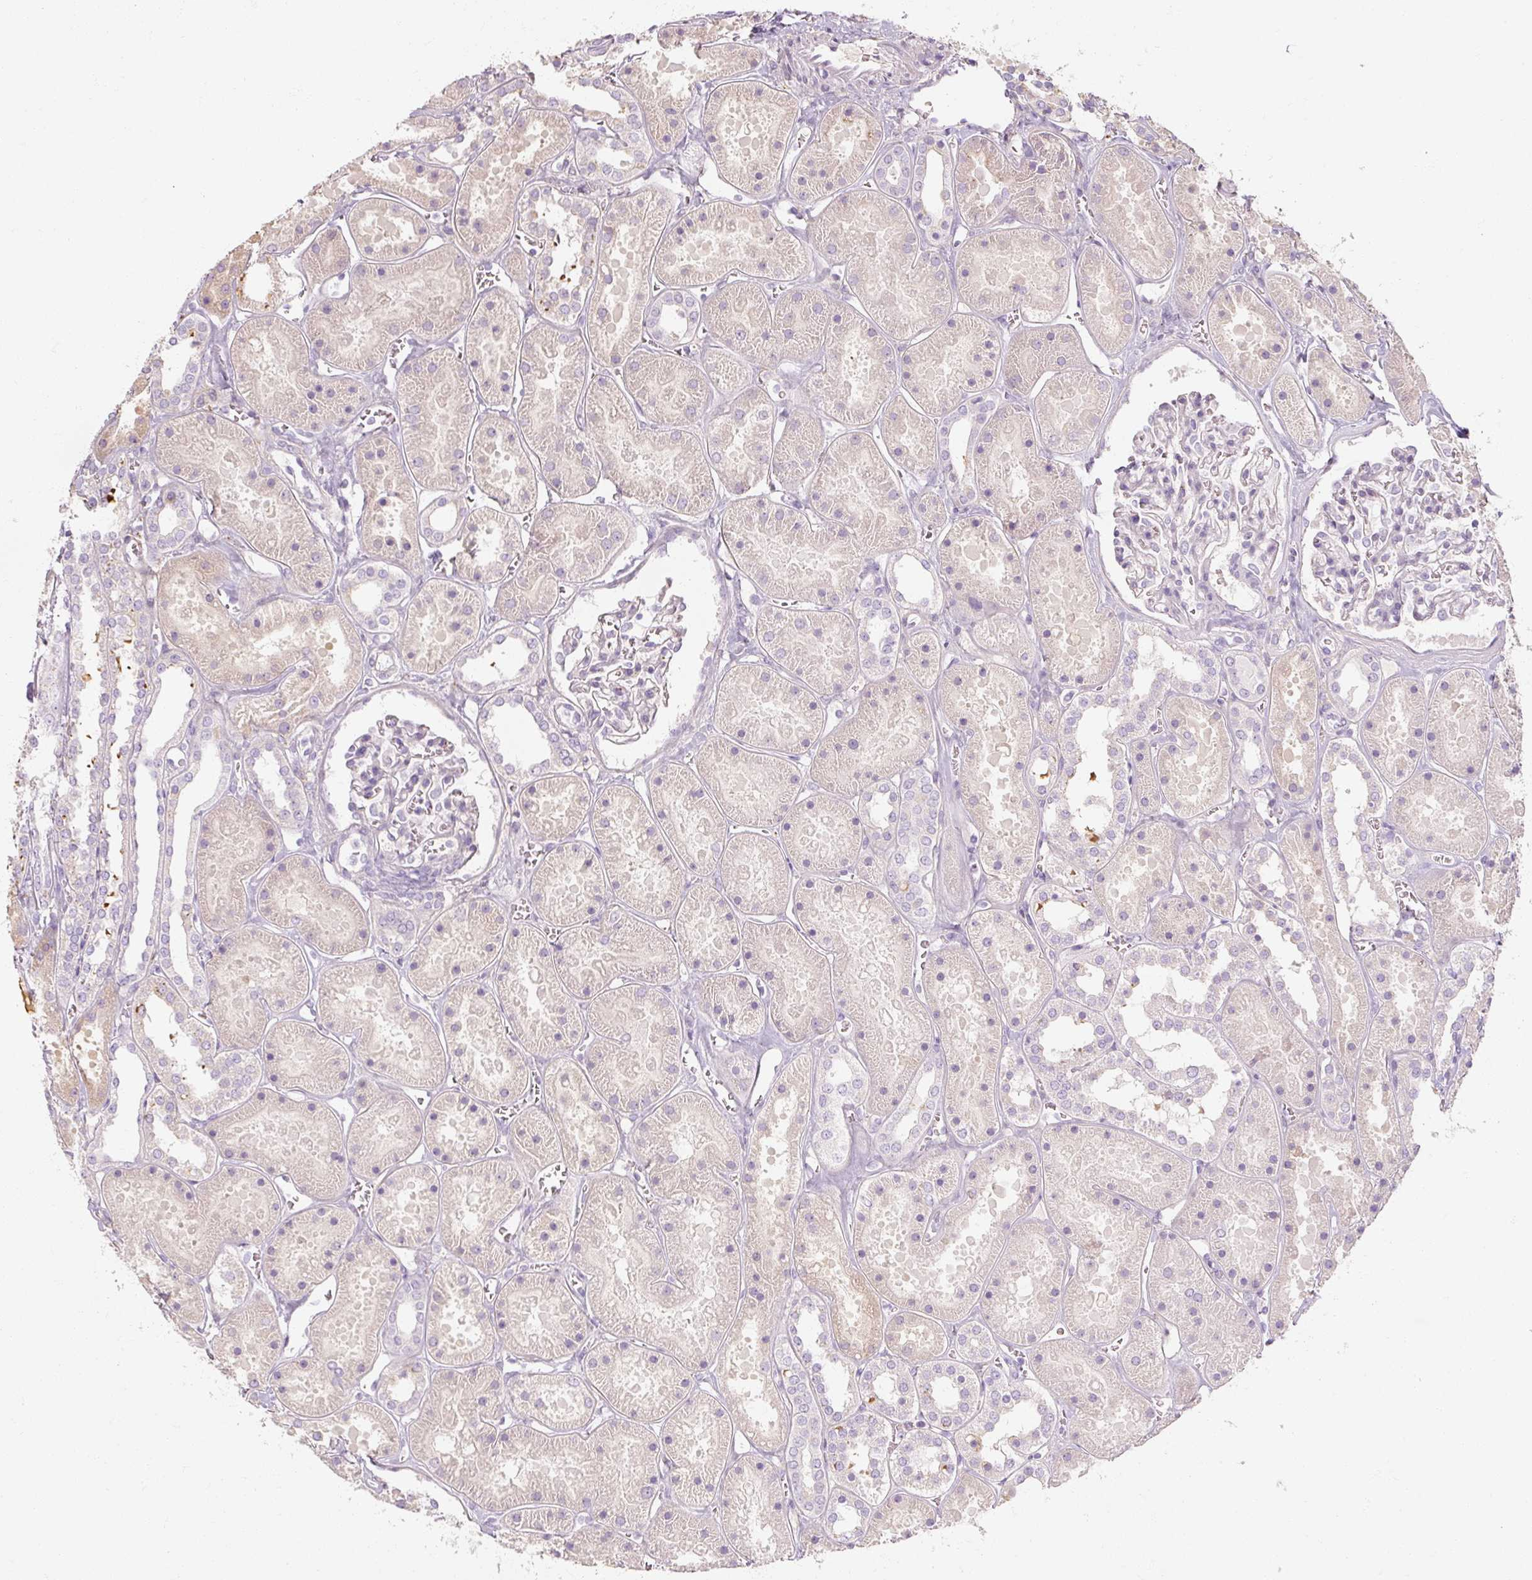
{"staining": {"intensity": "negative", "quantity": "none", "location": "none"}, "tissue": "kidney", "cell_type": "Cells in glomeruli", "image_type": "normal", "snomed": [{"axis": "morphology", "description": "Normal tissue, NOS"}, {"axis": "topography", "description": "Kidney"}], "caption": "Immunohistochemistry image of unremarkable human kidney stained for a protein (brown), which shows no staining in cells in glomeruli. Brightfield microscopy of IHC stained with DAB (3,3'-diaminobenzidine) (brown) and hematoxylin (blue), captured at high magnification.", "gene": "NFE2L3", "patient": {"sex": "female", "age": 41}}